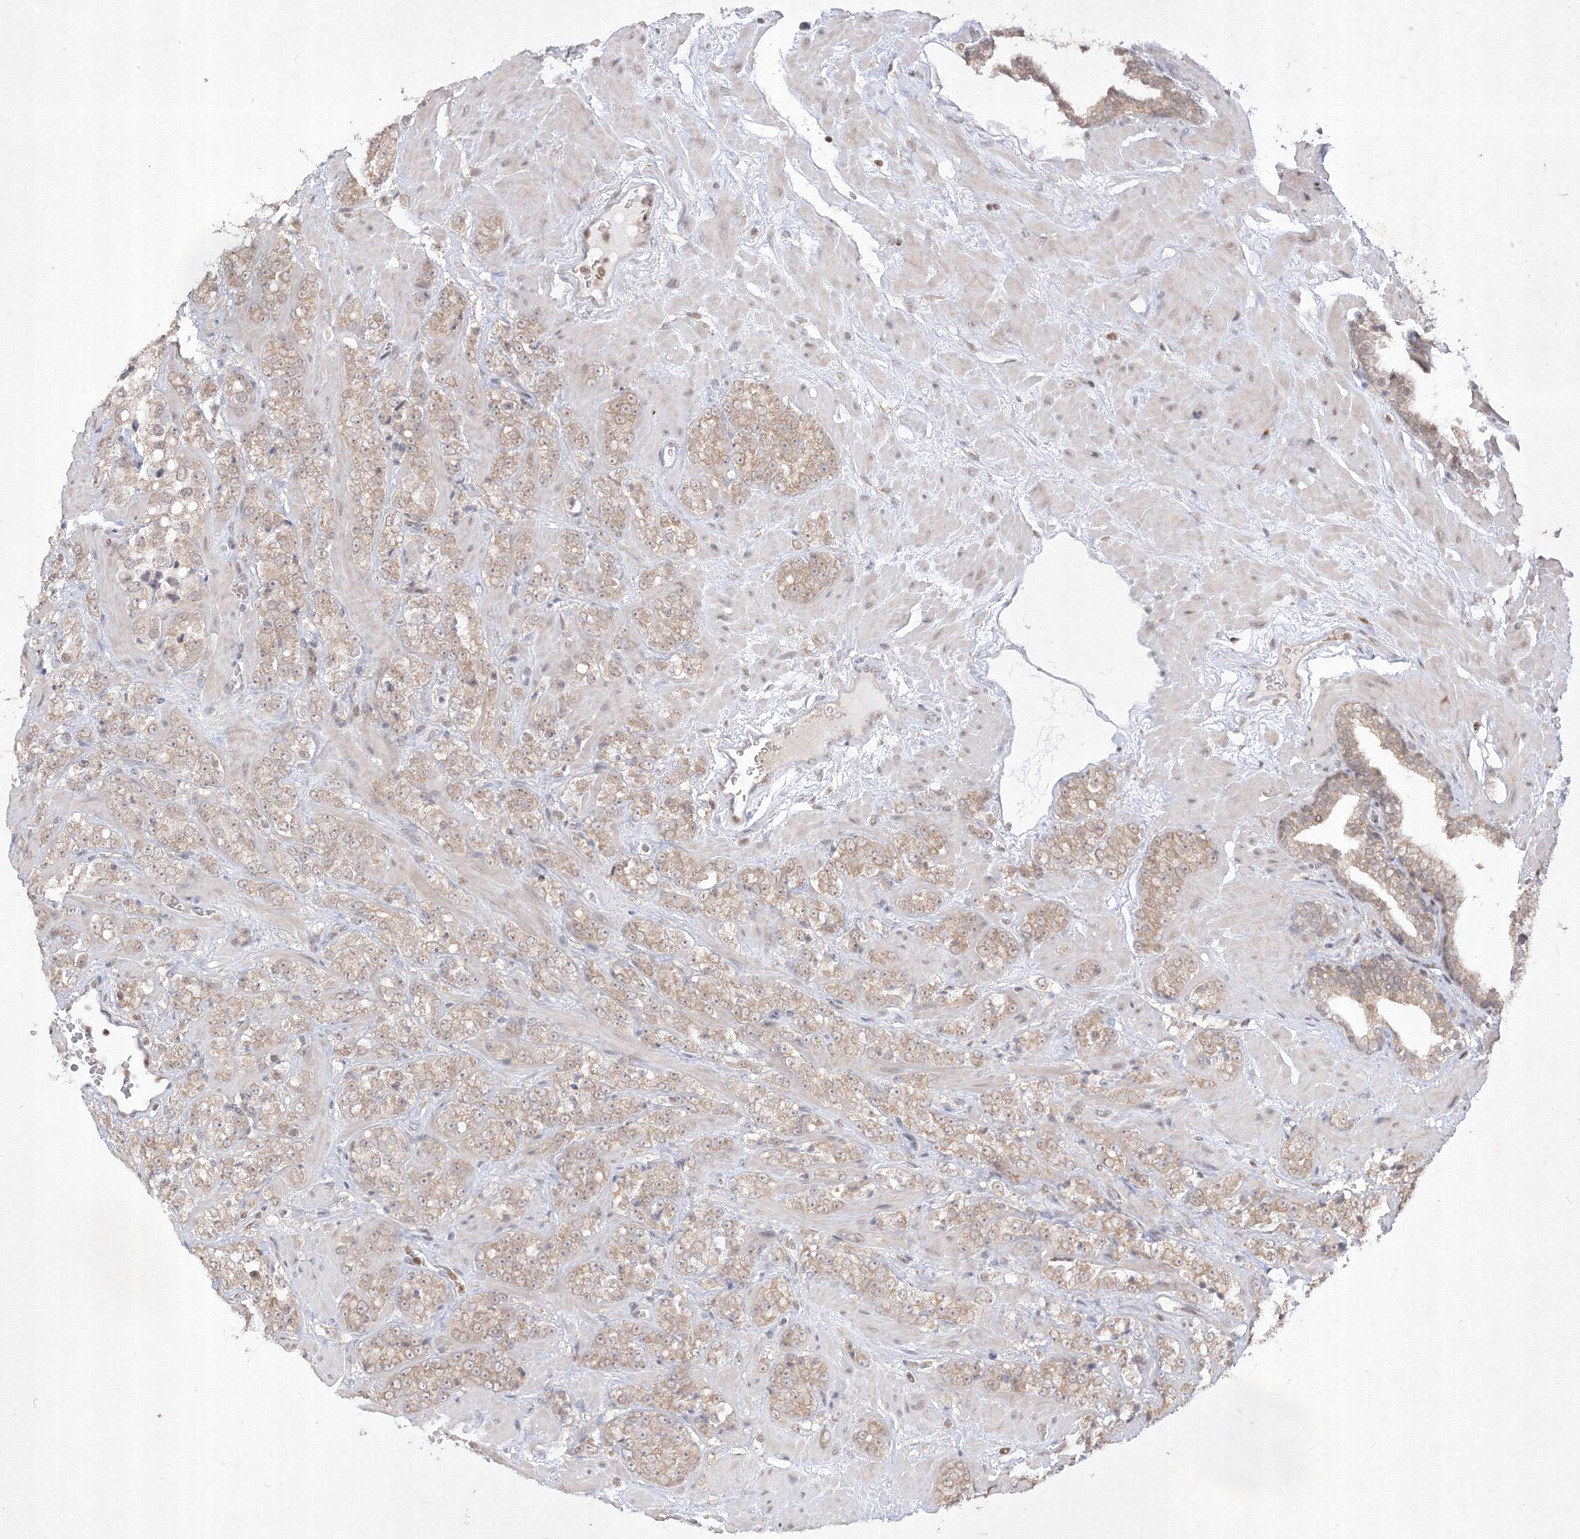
{"staining": {"intensity": "weak", "quantity": "<25%", "location": "cytoplasmic/membranous"}, "tissue": "prostate cancer", "cell_type": "Tumor cells", "image_type": "cancer", "snomed": [{"axis": "morphology", "description": "Adenocarcinoma, High grade"}, {"axis": "topography", "description": "Prostate"}], "caption": "Immunohistochemistry of human prostate cancer (adenocarcinoma (high-grade)) reveals no positivity in tumor cells.", "gene": "TAB1", "patient": {"sex": "male", "age": 64}}